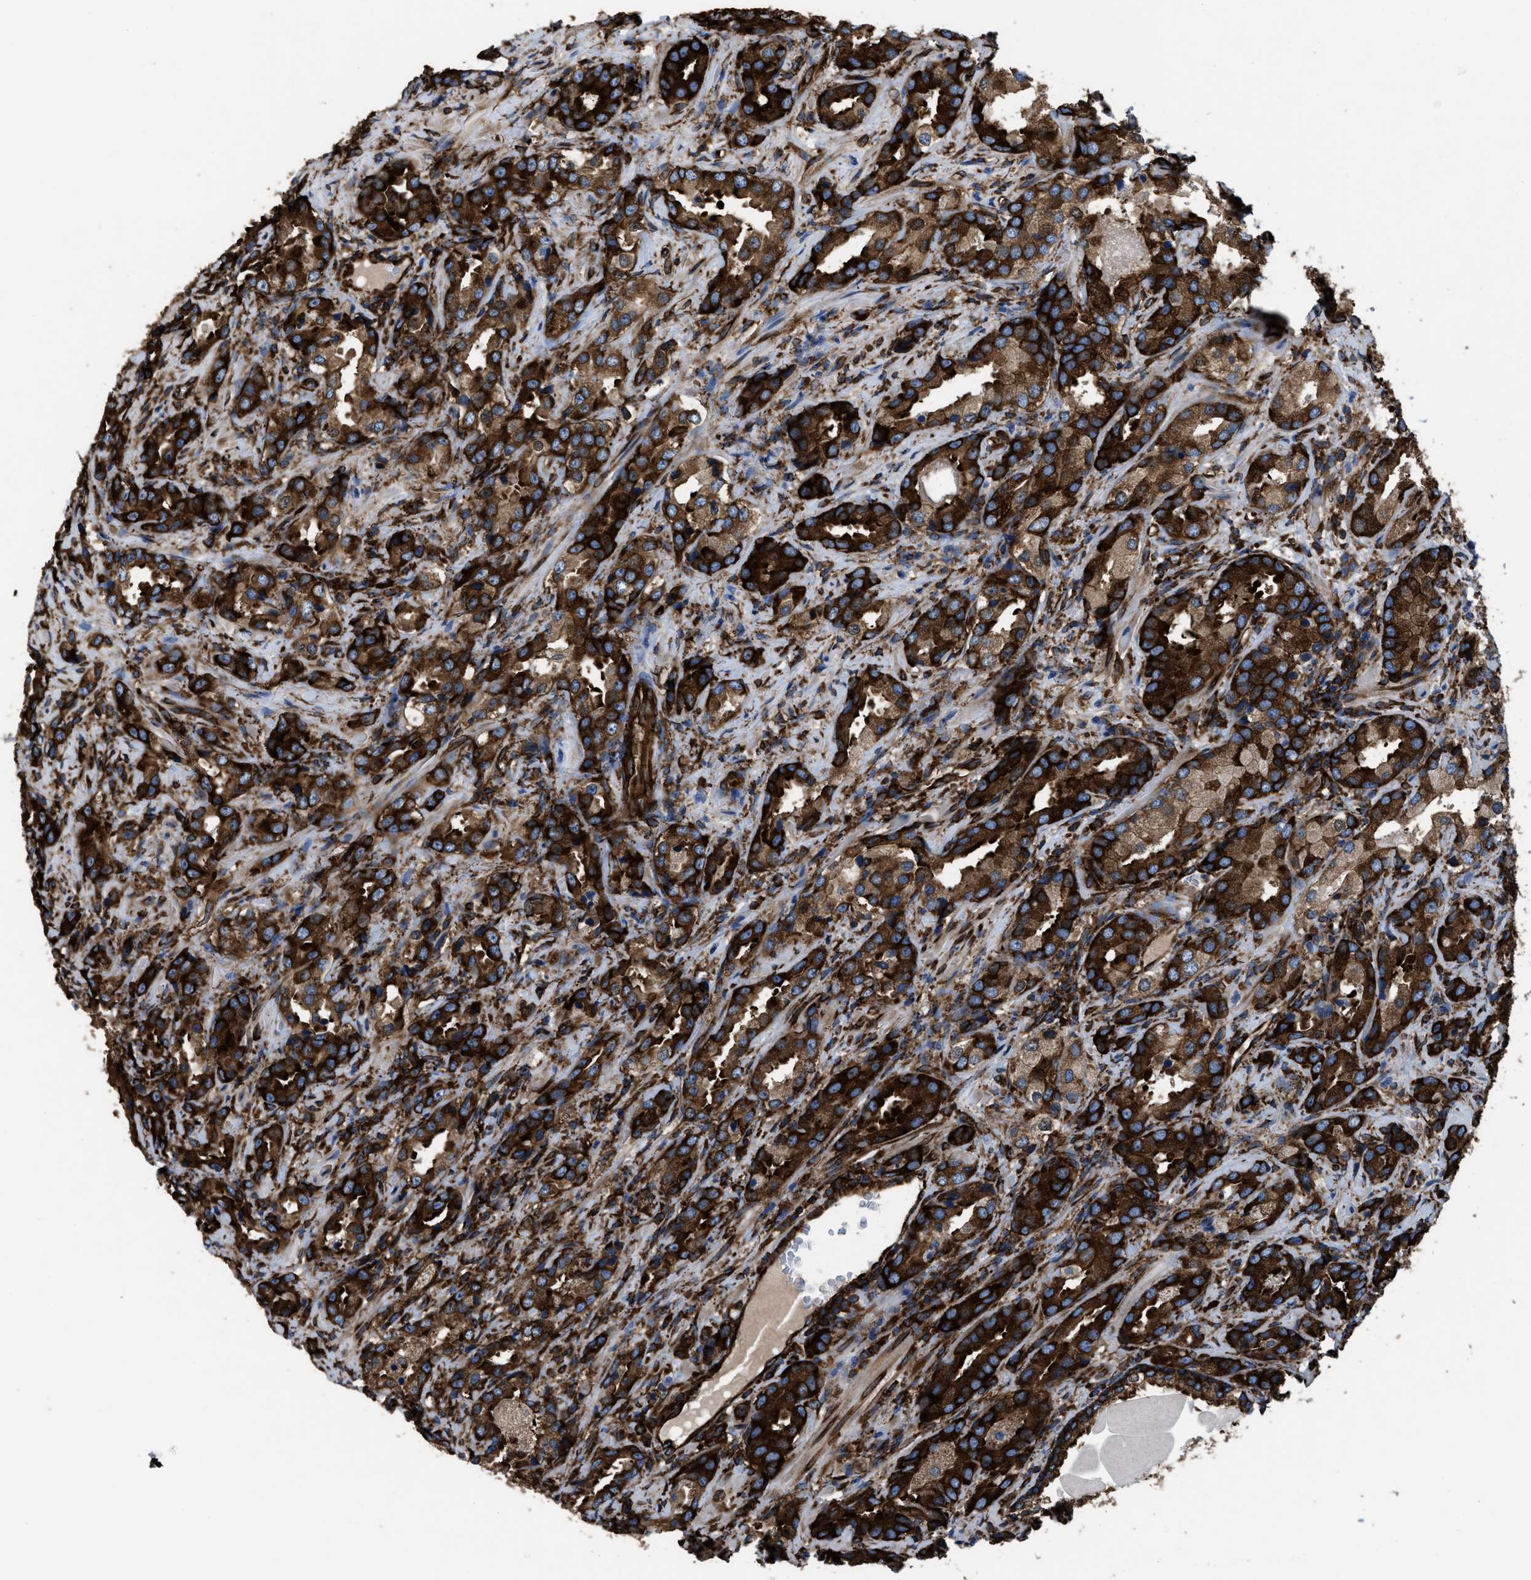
{"staining": {"intensity": "strong", "quantity": ">75%", "location": "cytoplasmic/membranous"}, "tissue": "prostate cancer", "cell_type": "Tumor cells", "image_type": "cancer", "snomed": [{"axis": "morphology", "description": "Adenocarcinoma, High grade"}, {"axis": "topography", "description": "Prostate"}], "caption": "This photomicrograph demonstrates IHC staining of prostate cancer (adenocarcinoma (high-grade)), with high strong cytoplasmic/membranous expression in approximately >75% of tumor cells.", "gene": "CAPRIN1", "patient": {"sex": "male", "age": 63}}